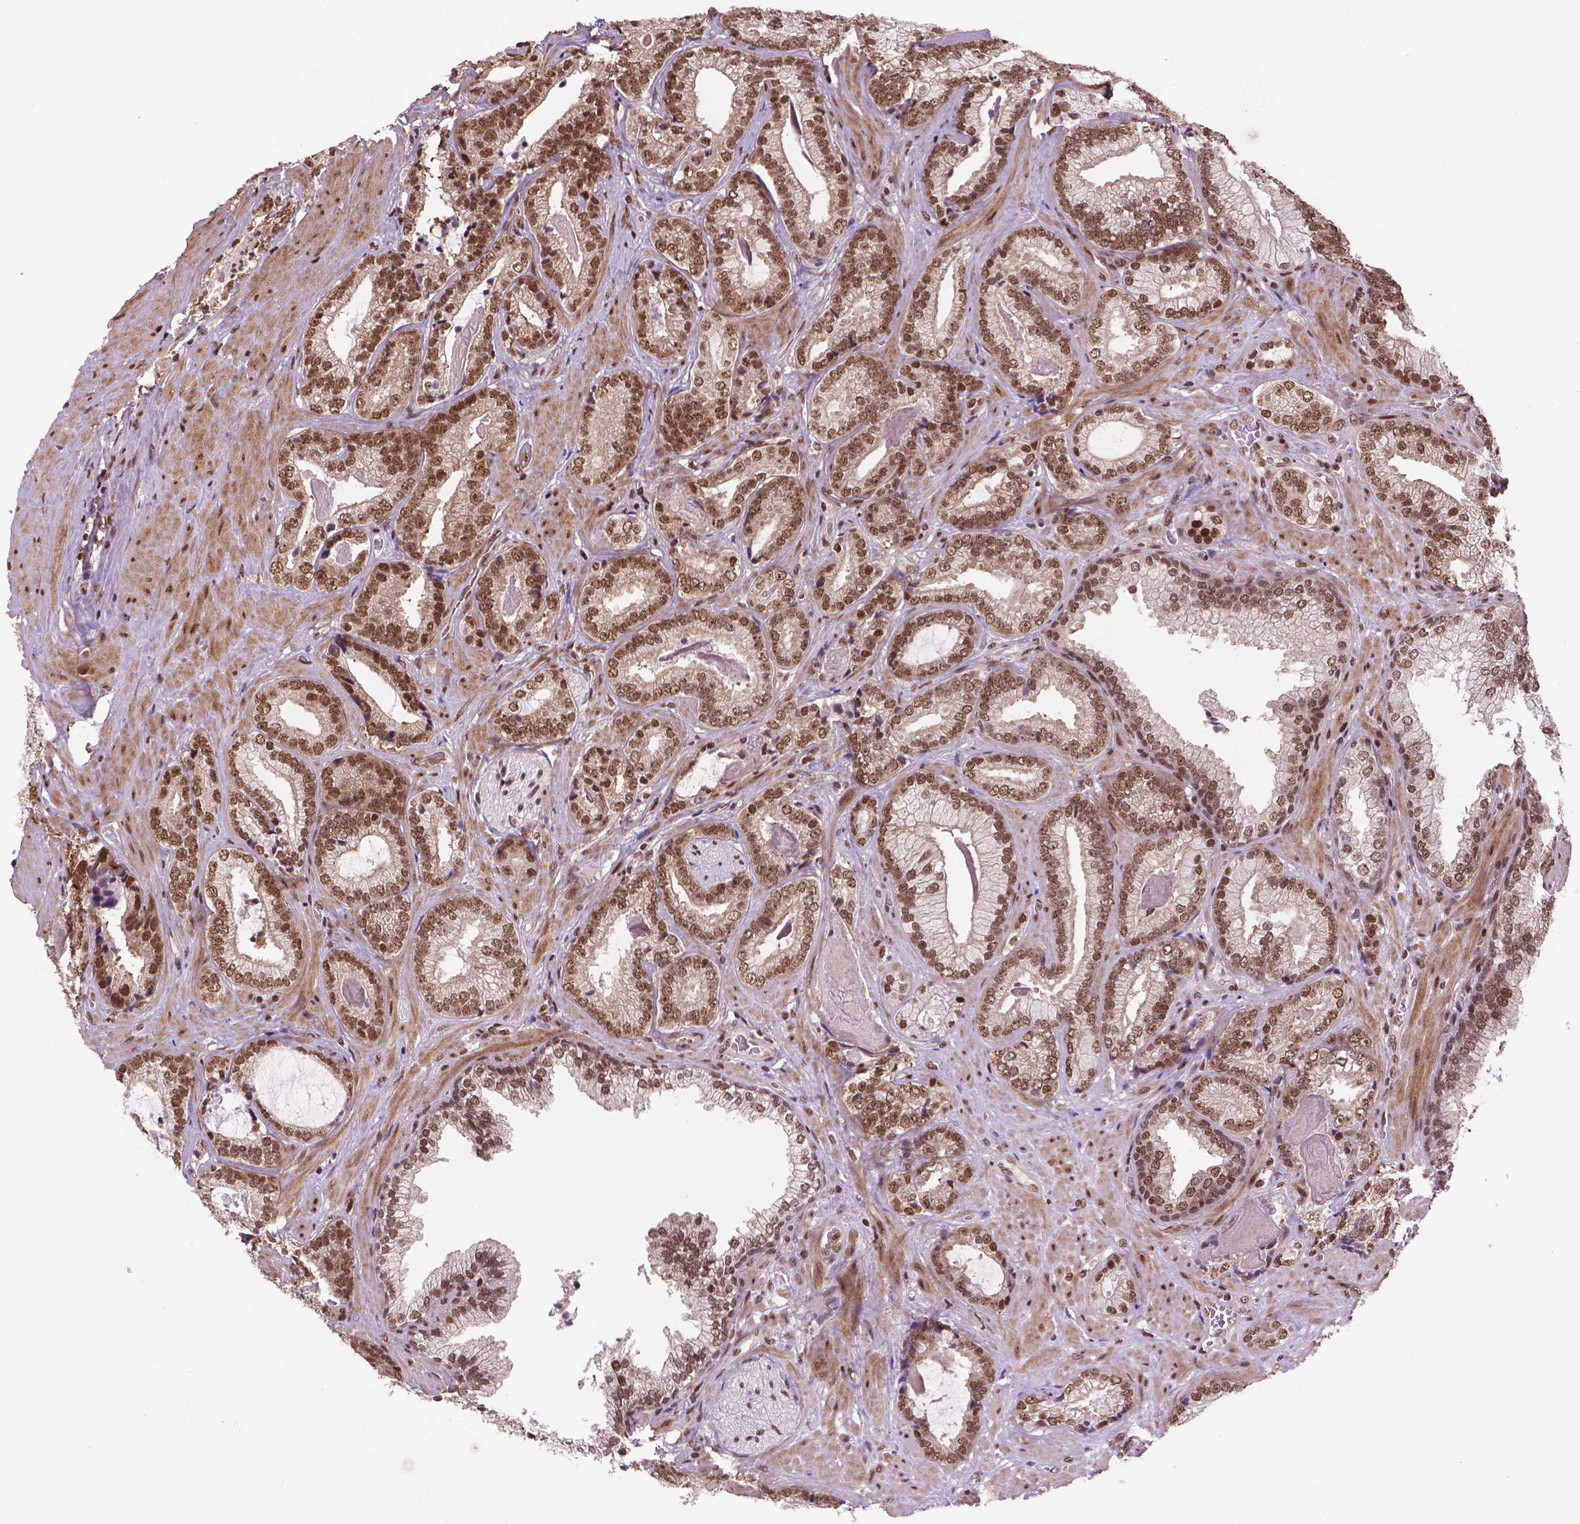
{"staining": {"intensity": "moderate", "quantity": ">75%", "location": "nuclear"}, "tissue": "prostate cancer", "cell_type": "Tumor cells", "image_type": "cancer", "snomed": [{"axis": "morphology", "description": "Adenocarcinoma, Low grade"}, {"axis": "topography", "description": "Prostate"}], "caption": "DAB (3,3'-diaminobenzidine) immunohistochemical staining of adenocarcinoma (low-grade) (prostate) displays moderate nuclear protein positivity in approximately >75% of tumor cells.", "gene": "SIRT6", "patient": {"sex": "male", "age": 61}}